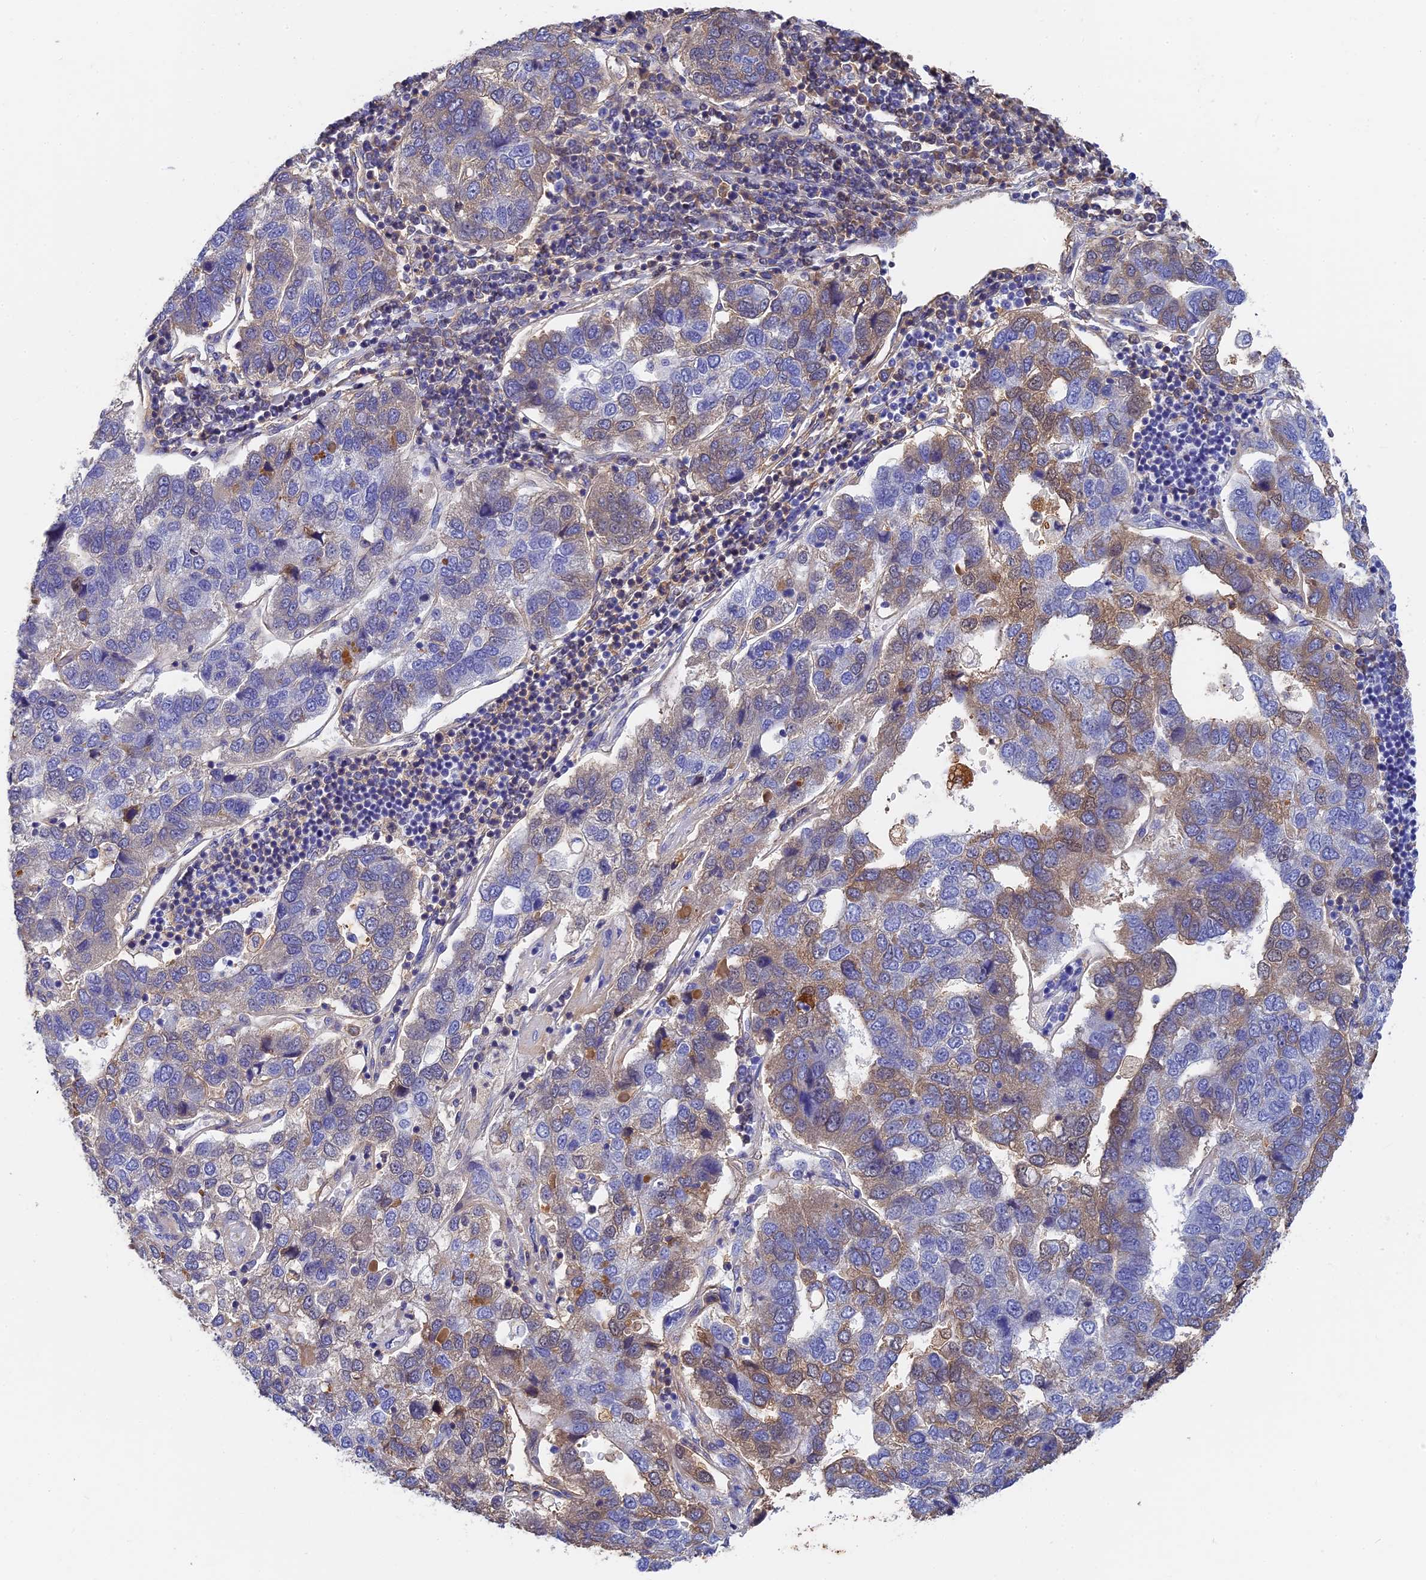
{"staining": {"intensity": "weak", "quantity": "<25%", "location": "cytoplasmic/membranous"}, "tissue": "pancreatic cancer", "cell_type": "Tumor cells", "image_type": "cancer", "snomed": [{"axis": "morphology", "description": "Adenocarcinoma, NOS"}, {"axis": "topography", "description": "Pancreas"}], "caption": "A histopathology image of human pancreatic adenocarcinoma is negative for staining in tumor cells.", "gene": "ITIH1", "patient": {"sex": "female", "age": 61}}